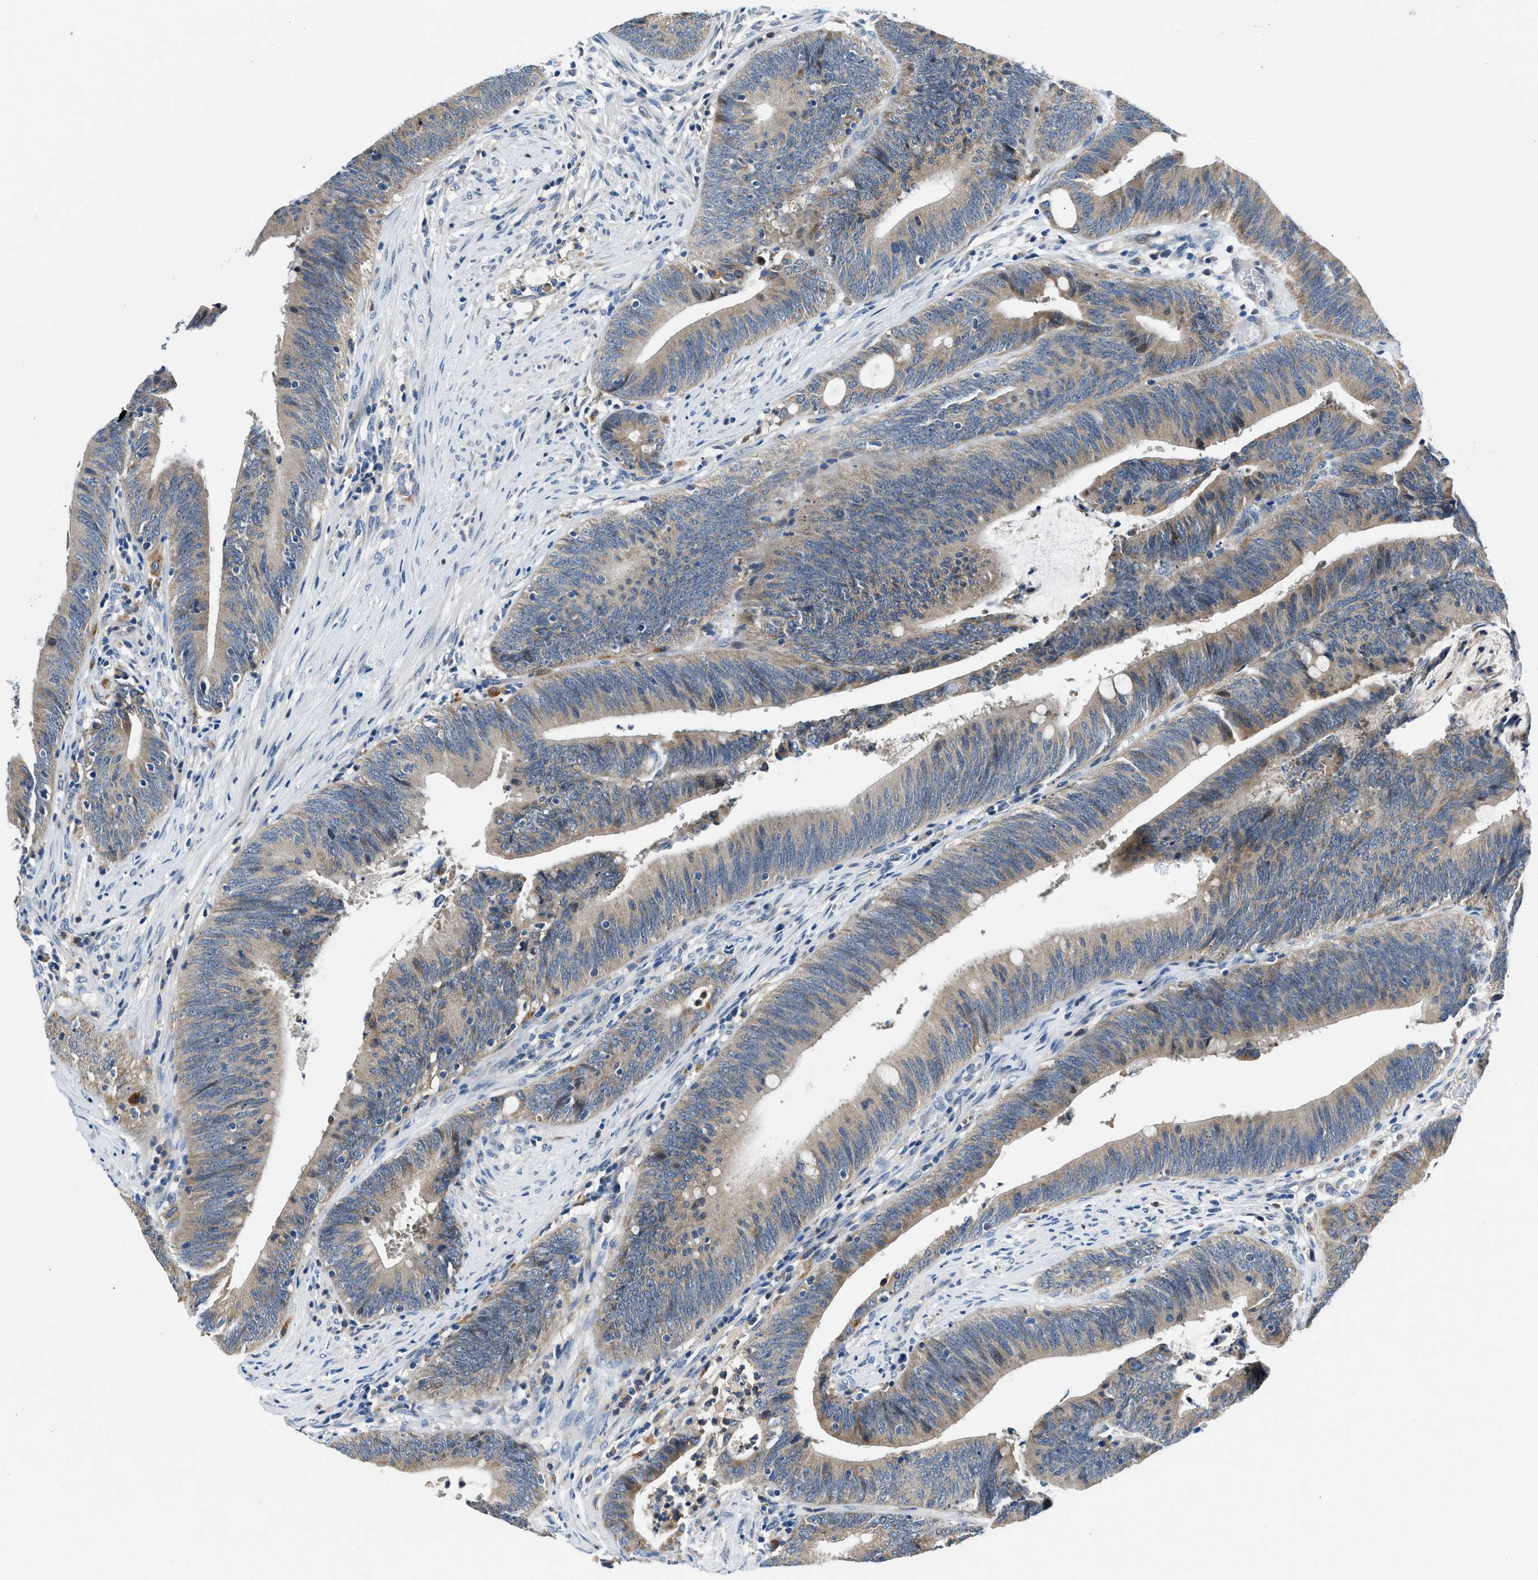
{"staining": {"intensity": "weak", "quantity": ">75%", "location": "cytoplasmic/membranous"}, "tissue": "colorectal cancer", "cell_type": "Tumor cells", "image_type": "cancer", "snomed": [{"axis": "morphology", "description": "Normal tissue, NOS"}, {"axis": "morphology", "description": "Adenocarcinoma, NOS"}, {"axis": "topography", "description": "Rectum"}], "caption": "High-power microscopy captured an IHC photomicrograph of colorectal adenocarcinoma, revealing weak cytoplasmic/membranous expression in approximately >75% of tumor cells.", "gene": "ADGRE3", "patient": {"sex": "female", "age": 66}}